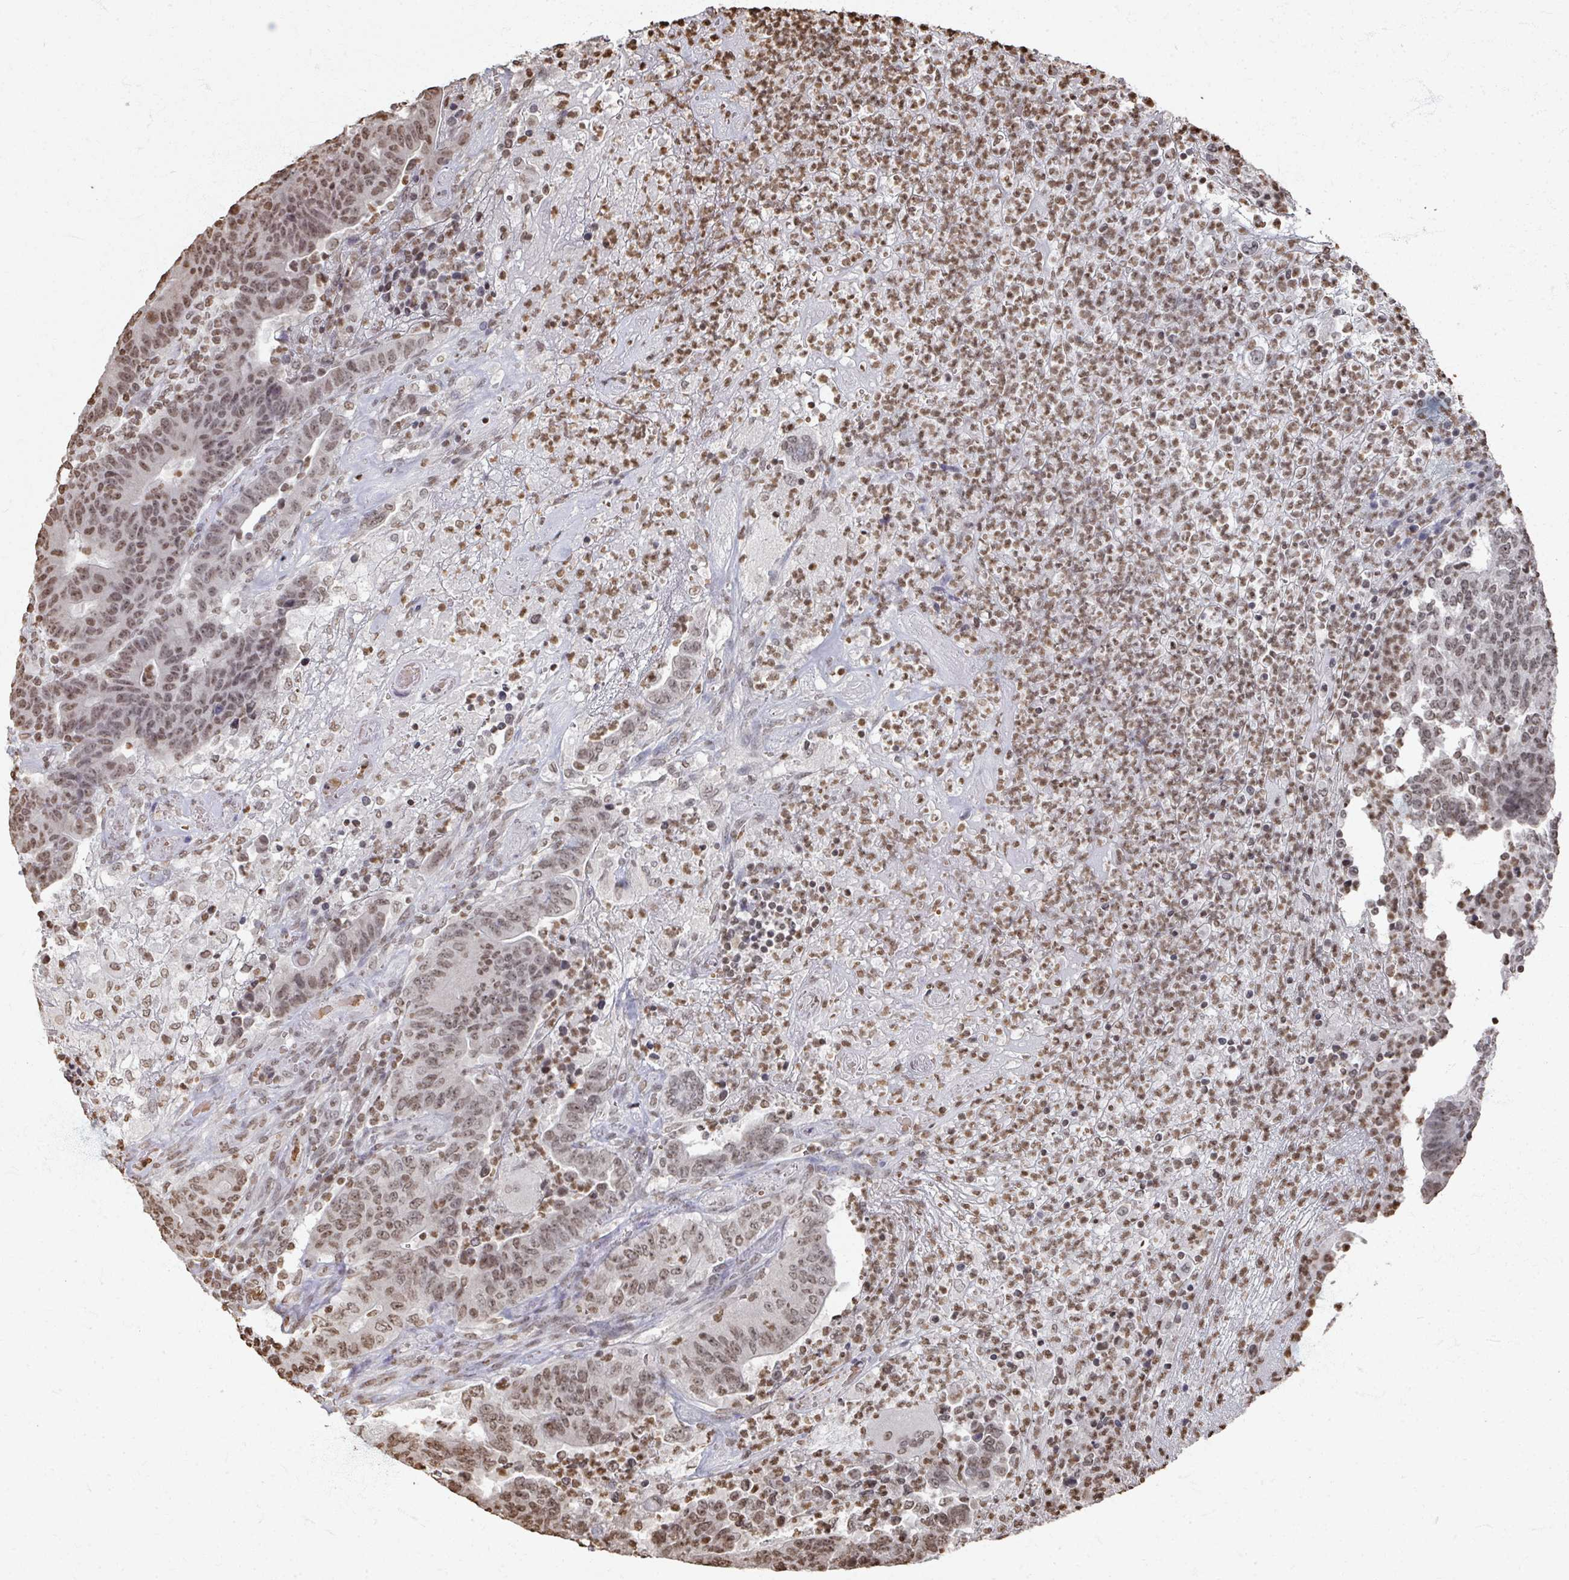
{"staining": {"intensity": "moderate", "quantity": "25%-75%", "location": "nuclear"}, "tissue": "colorectal cancer", "cell_type": "Tumor cells", "image_type": "cancer", "snomed": [{"axis": "morphology", "description": "Adenocarcinoma, NOS"}, {"axis": "topography", "description": "Colon"}], "caption": "Human colorectal cancer stained with a protein marker exhibits moderate staining in tumor cells.", "gene": "DCUN1D5", "patient": {"sex": "female", "age": 75}}